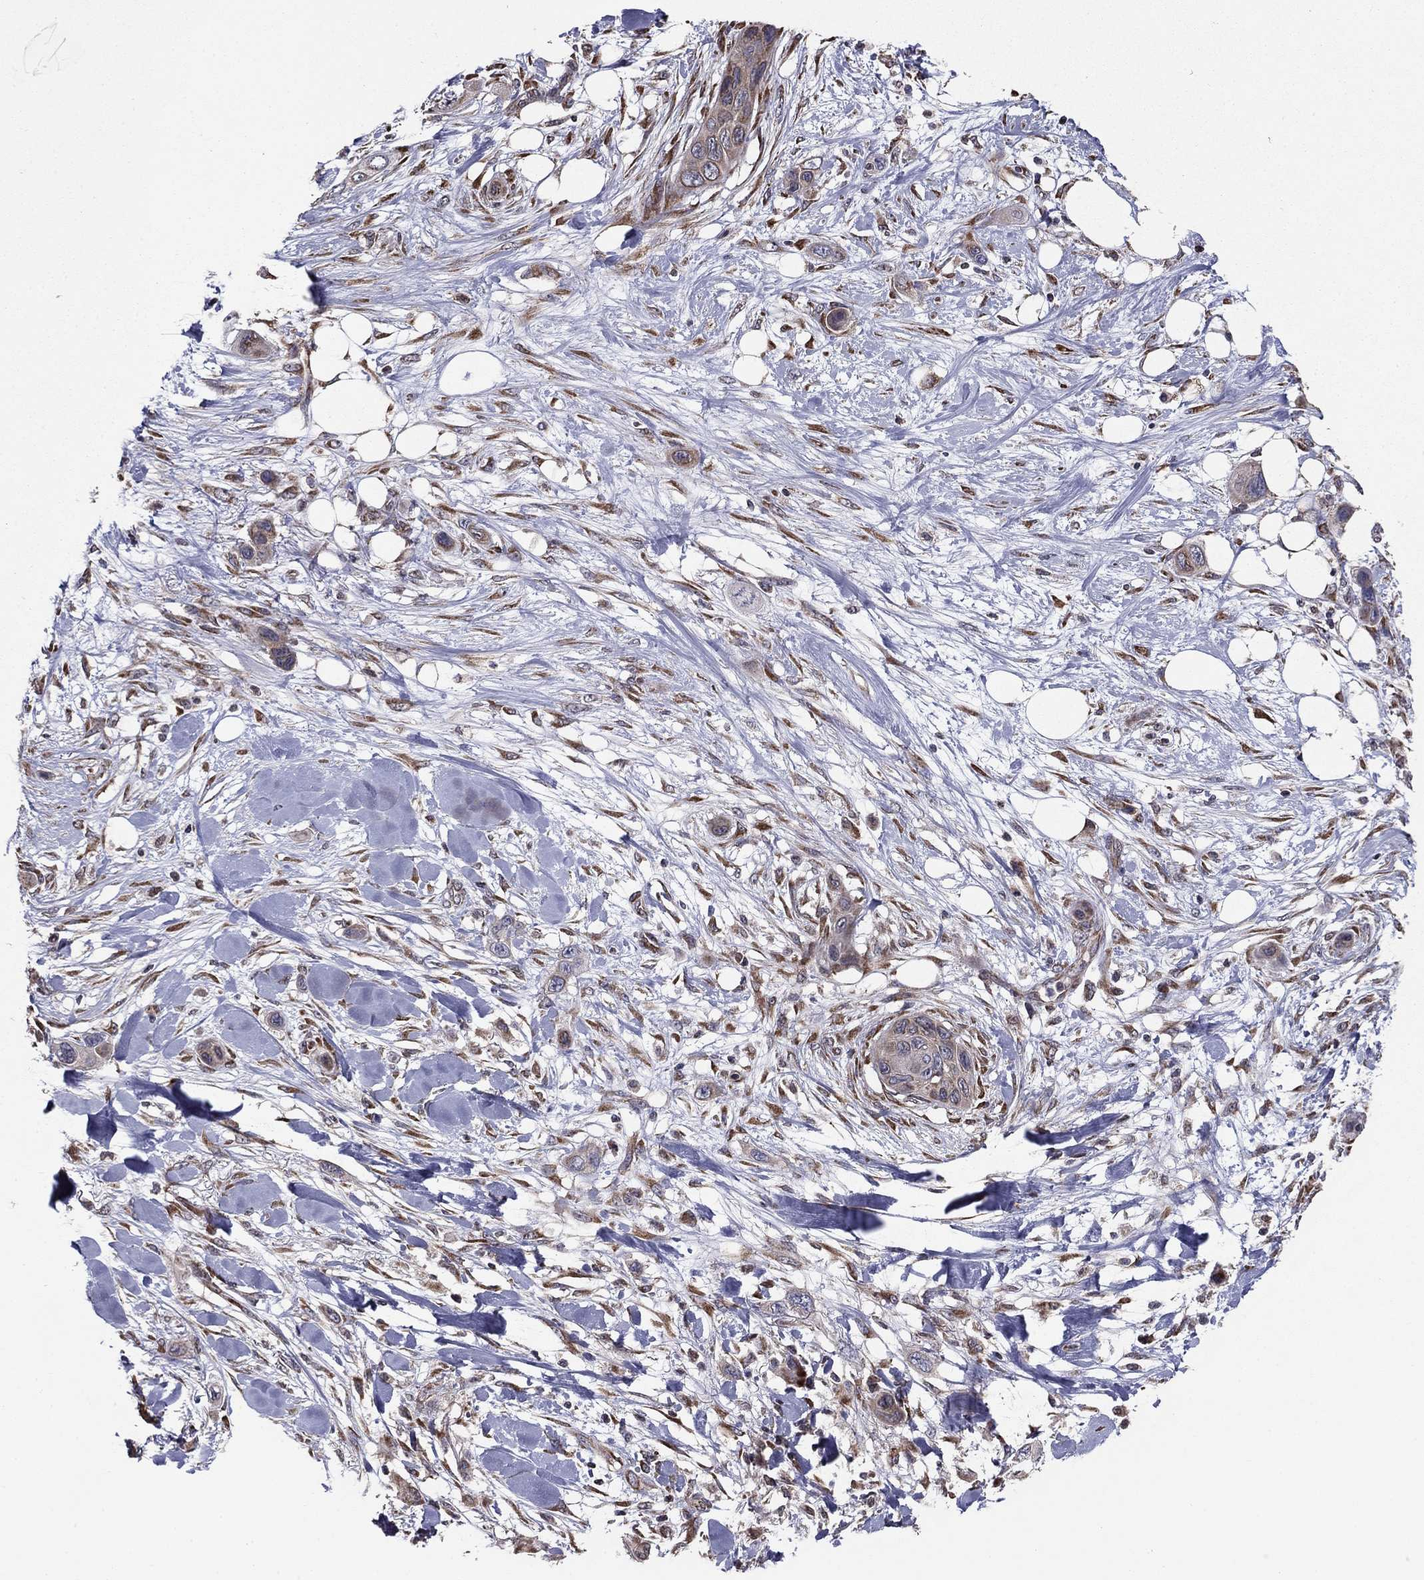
{"staining": {"intensity": "weak", "quantity": "<25%", "location": "cytoplasmic/membranous"}, "tissue": "skin cancer", "cell_type": "Tumor cells", "image_type": "cancer", "snomed": [{"axis": "morphology", "description": "Squamous cell carcinoma, NOS"}, {"axis": "topography", "description": "Skin"}], "caption": "High power microscopy image of an IHC image of skin cancer, revealing no significant expression in tumor cells.", "gene": "NKIRAS1", "patient": {"sex": "male", "age": 79}}